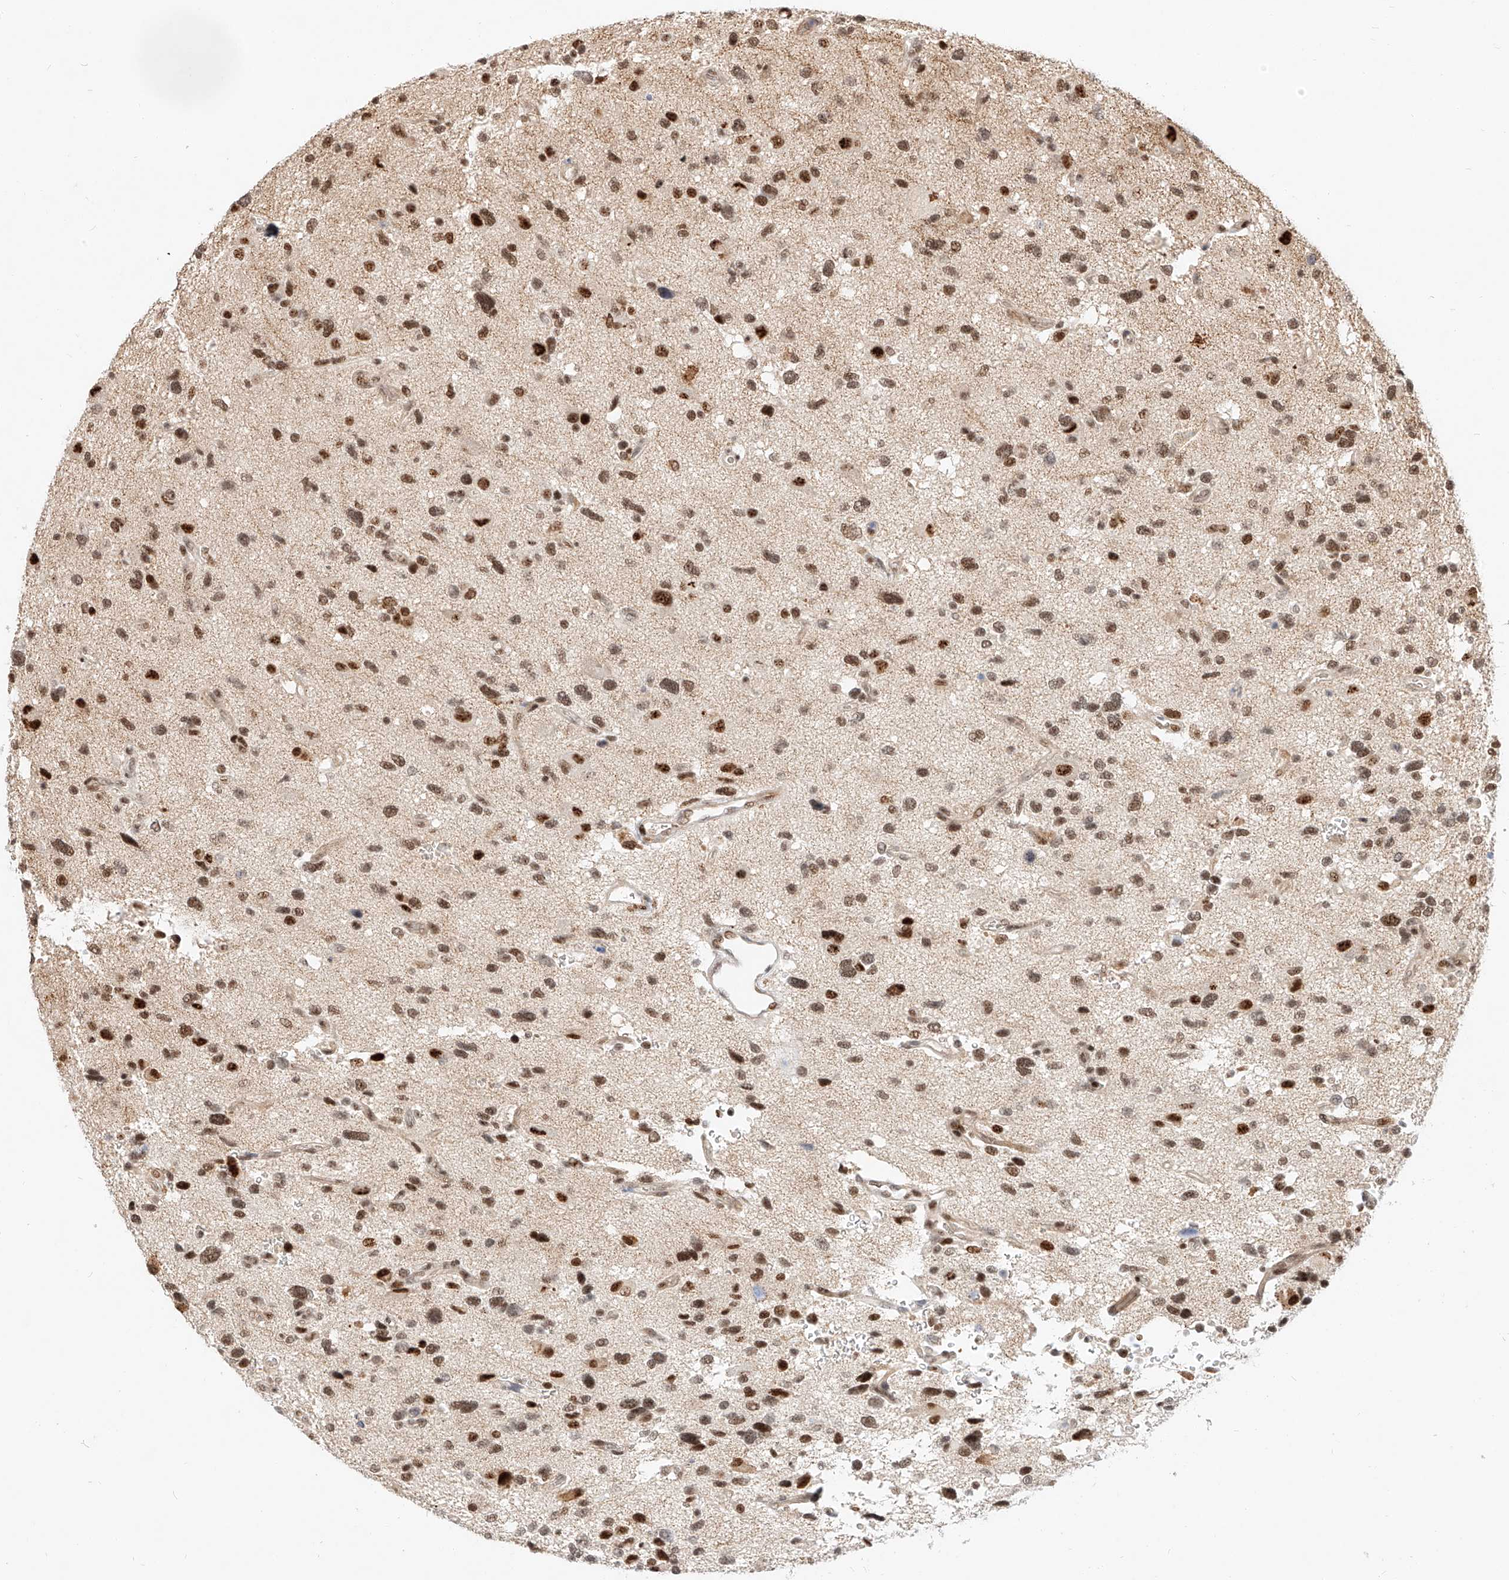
{"staining": {"intensity": "moderate", "quantity": ">75%", "location": "nuclear"}, "tissue": "glioma", "cell_type": "Tumor cells", "image_type": "cancer", "snomed": [{"axis": "morphology", "description": "Glioma, malignant, High grade"}, {"axis": "topography", "description": "Brain"}], "caption": "Tumor cells show medium levels of moderate nuclear expression in approximately >75% of cells in human high-grade glioma (malignant). The protein of interest is stained brown, and the nuclei are stained in blue (DAB IHC with brightfield microscopy, high magnification).", "gene": "CBX8", "patient": {"sex": "male", "age": 33}}